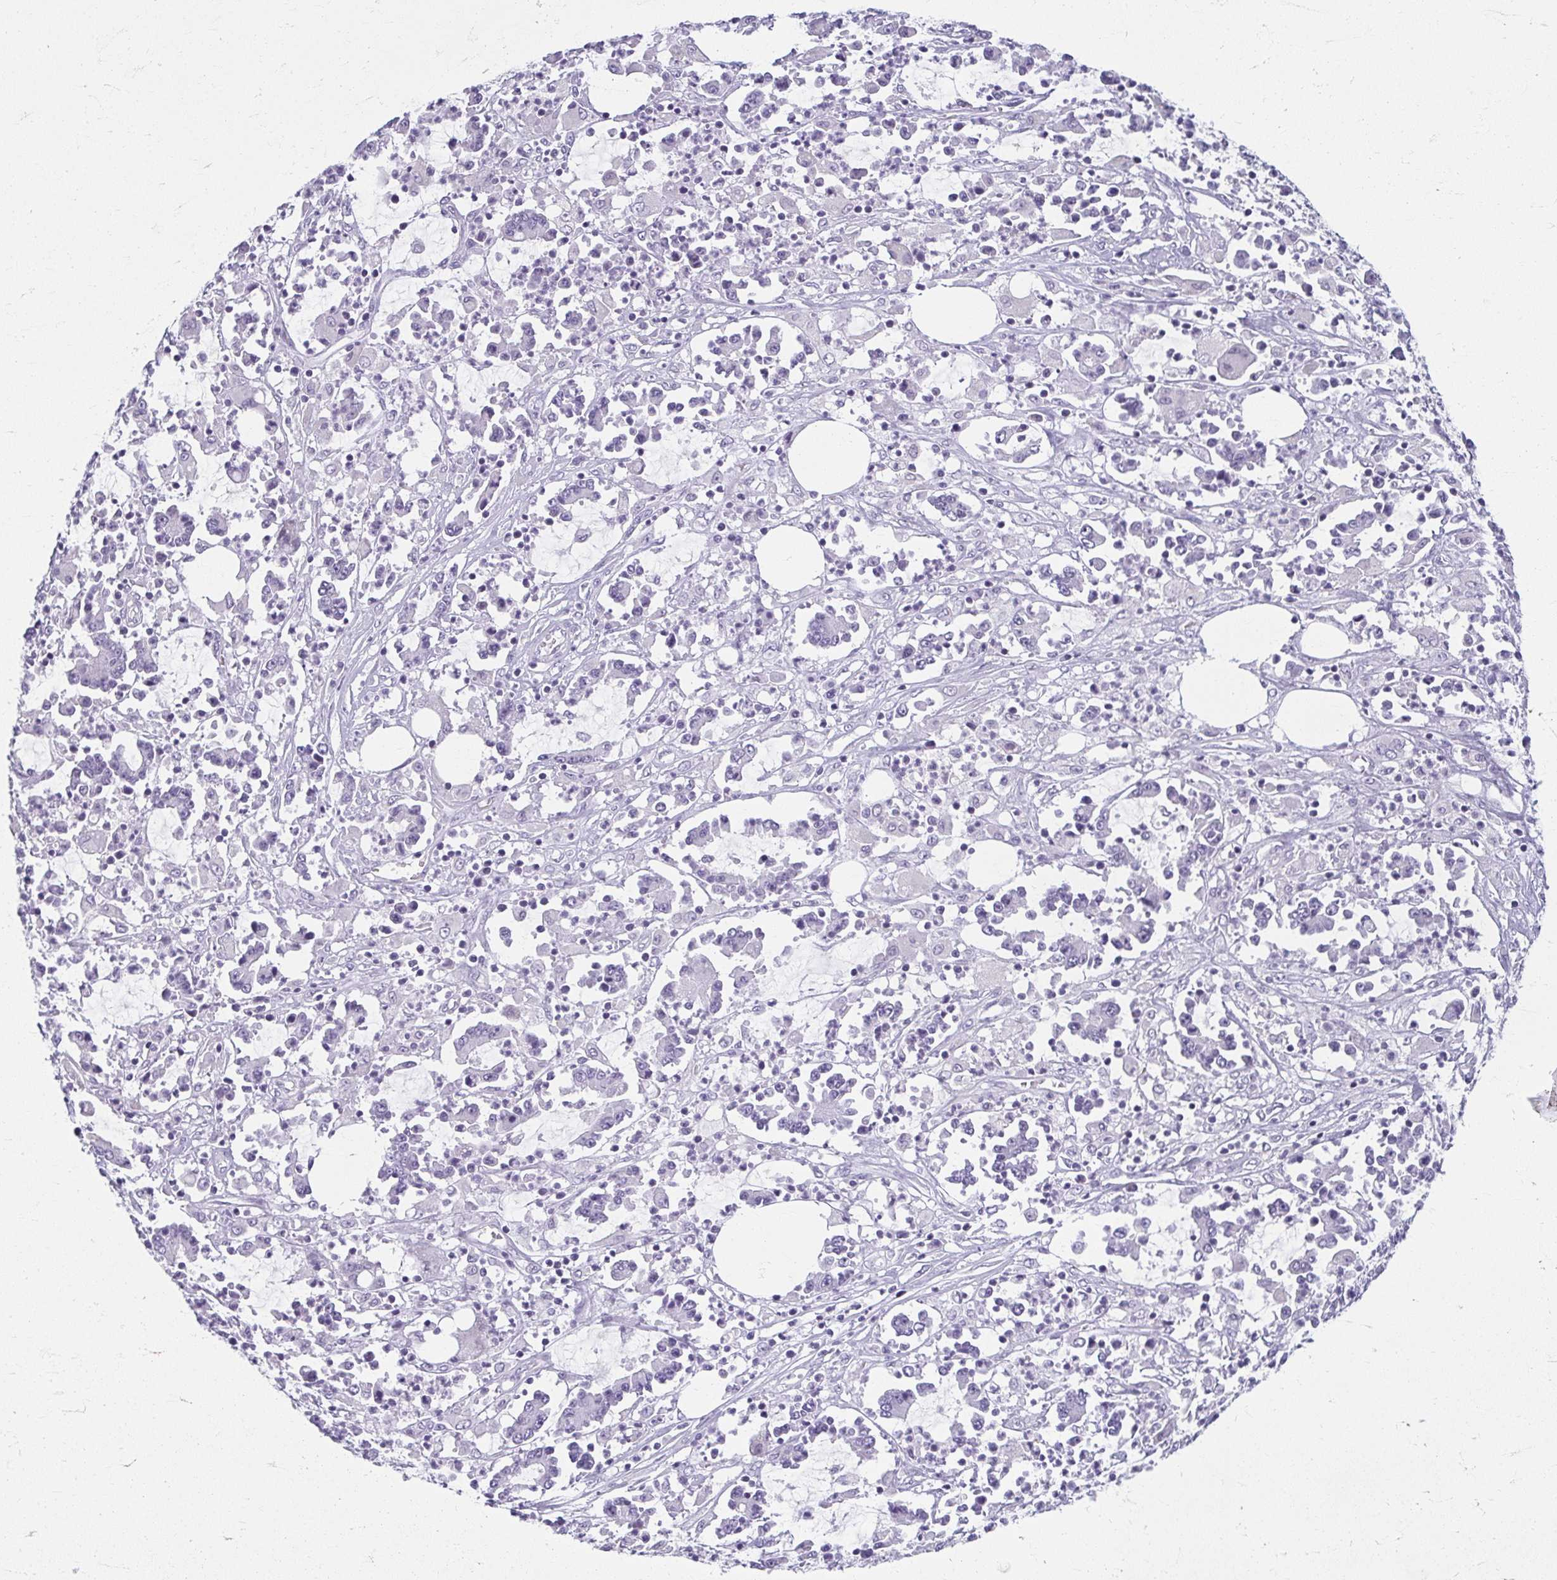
{"staining": {"intensity": "negative", "quantity": "none", "location": "none"}, "tissue": "stomach cancer", "cell_type": "Tumor cells", "image_type": "cancer", "snomed": [{"axis": "morphology", "description": "Adenocarcinoma, NOS"}, {"axis": "topography", "description": "Stomach, upper"}], "caption": "This is an immunohistochemistry (IHC) micrograph of human stomach adenocarcinoma. There is no expression in tumor cells.", "gene": "MOBP", "patient": {"sex": "male", "age": 68}}